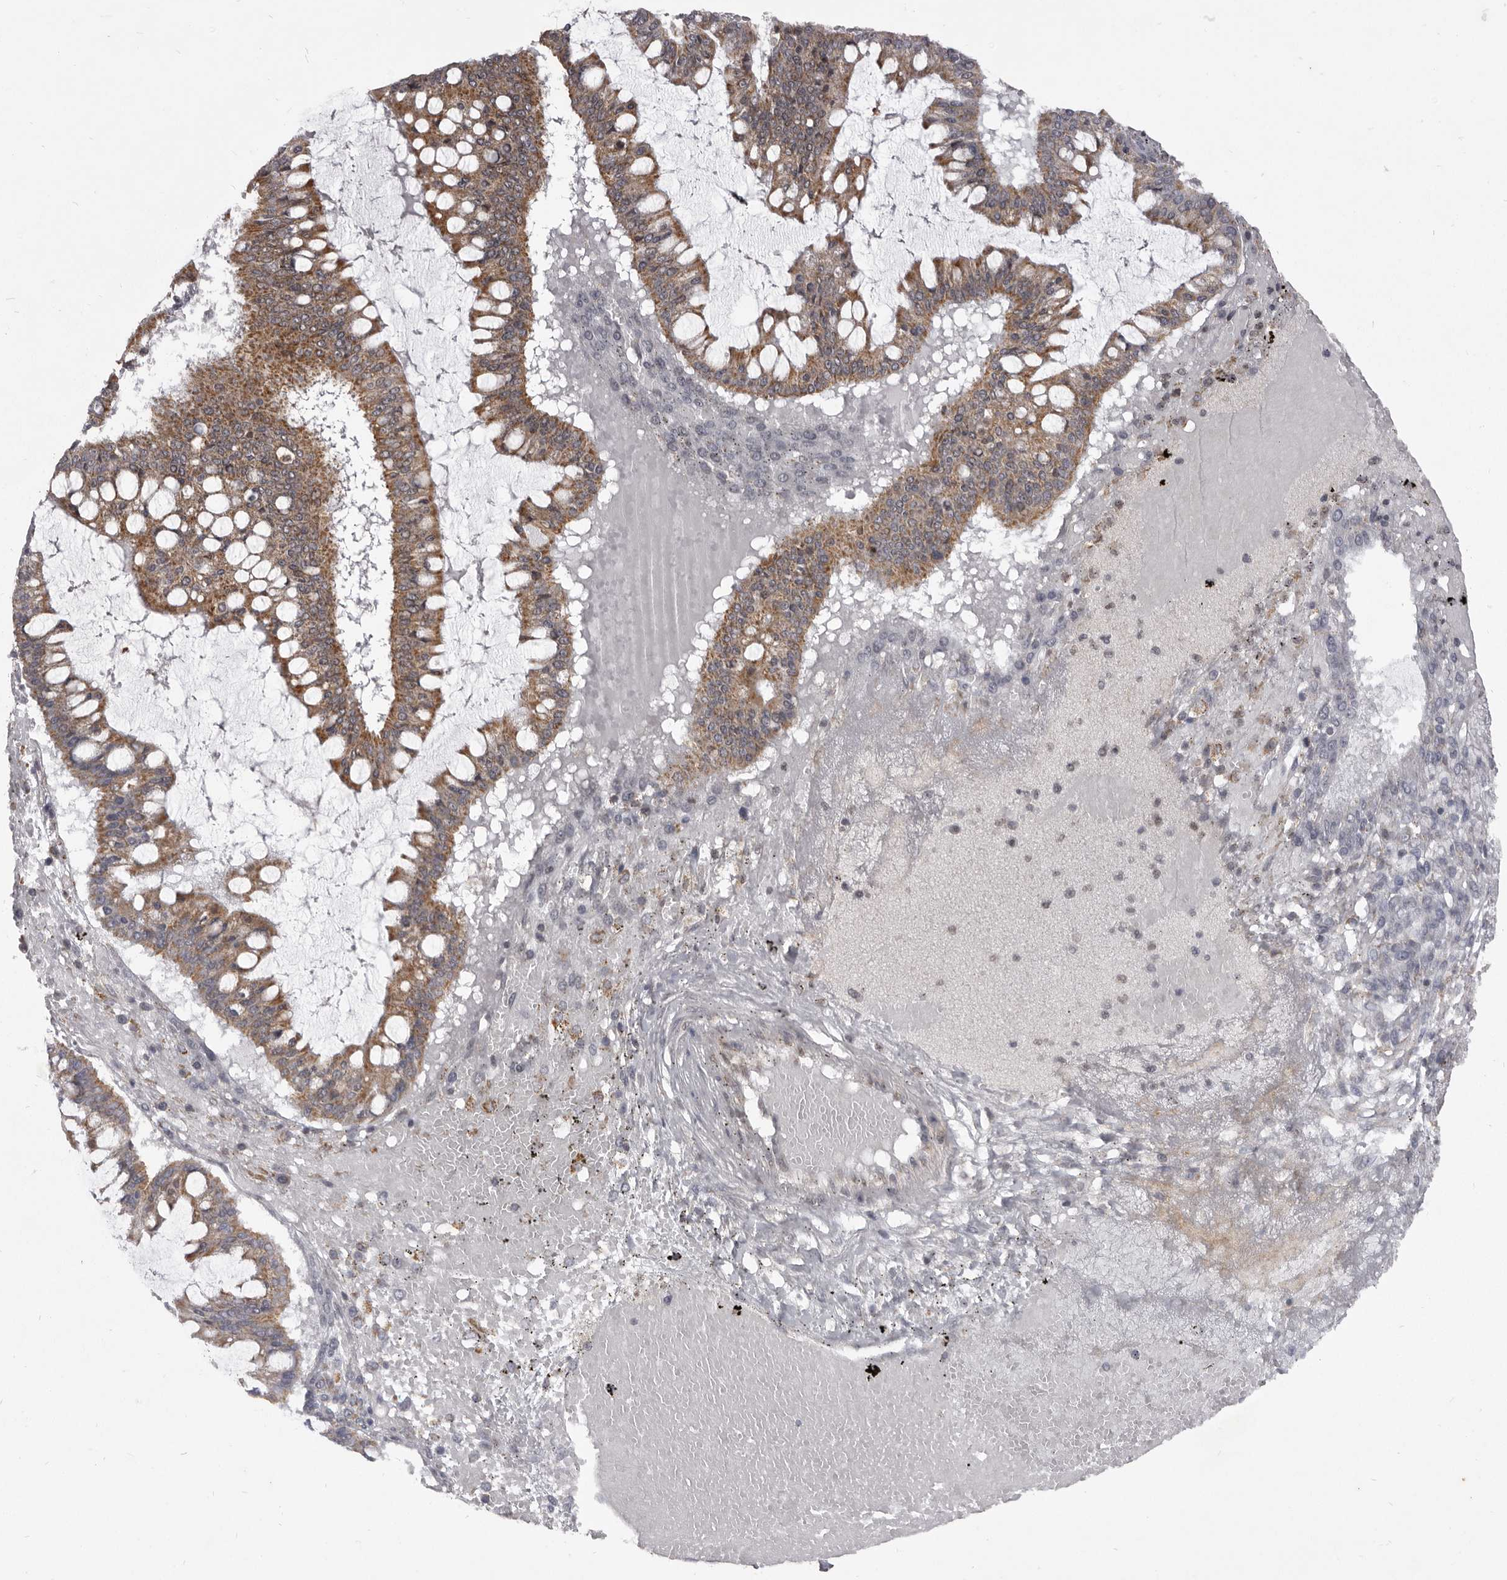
{"staining": {"intensity": "moderate", "quantity": ">75%", "location": "cytoplasmic/membranous"}, "tissue": "ovarian cancer", "cell_type": "Tumor cells", "image_type": "cancer", "snomed": [{"axis": "morphology", "description": "Cystadenocarcinoma, mucinous, NOS"}, {"axis": "topography", "description": "Ovary"}], "caption": "This is an image of immunohistochemistry staining of mucinous cystadenocarcinoma (ovarian), which shows moderate positivity in the cytoplasmic/membranous of tumor cells.", "gene": "THUMPD1", "patient": {"sex": "female", "age": 73}}